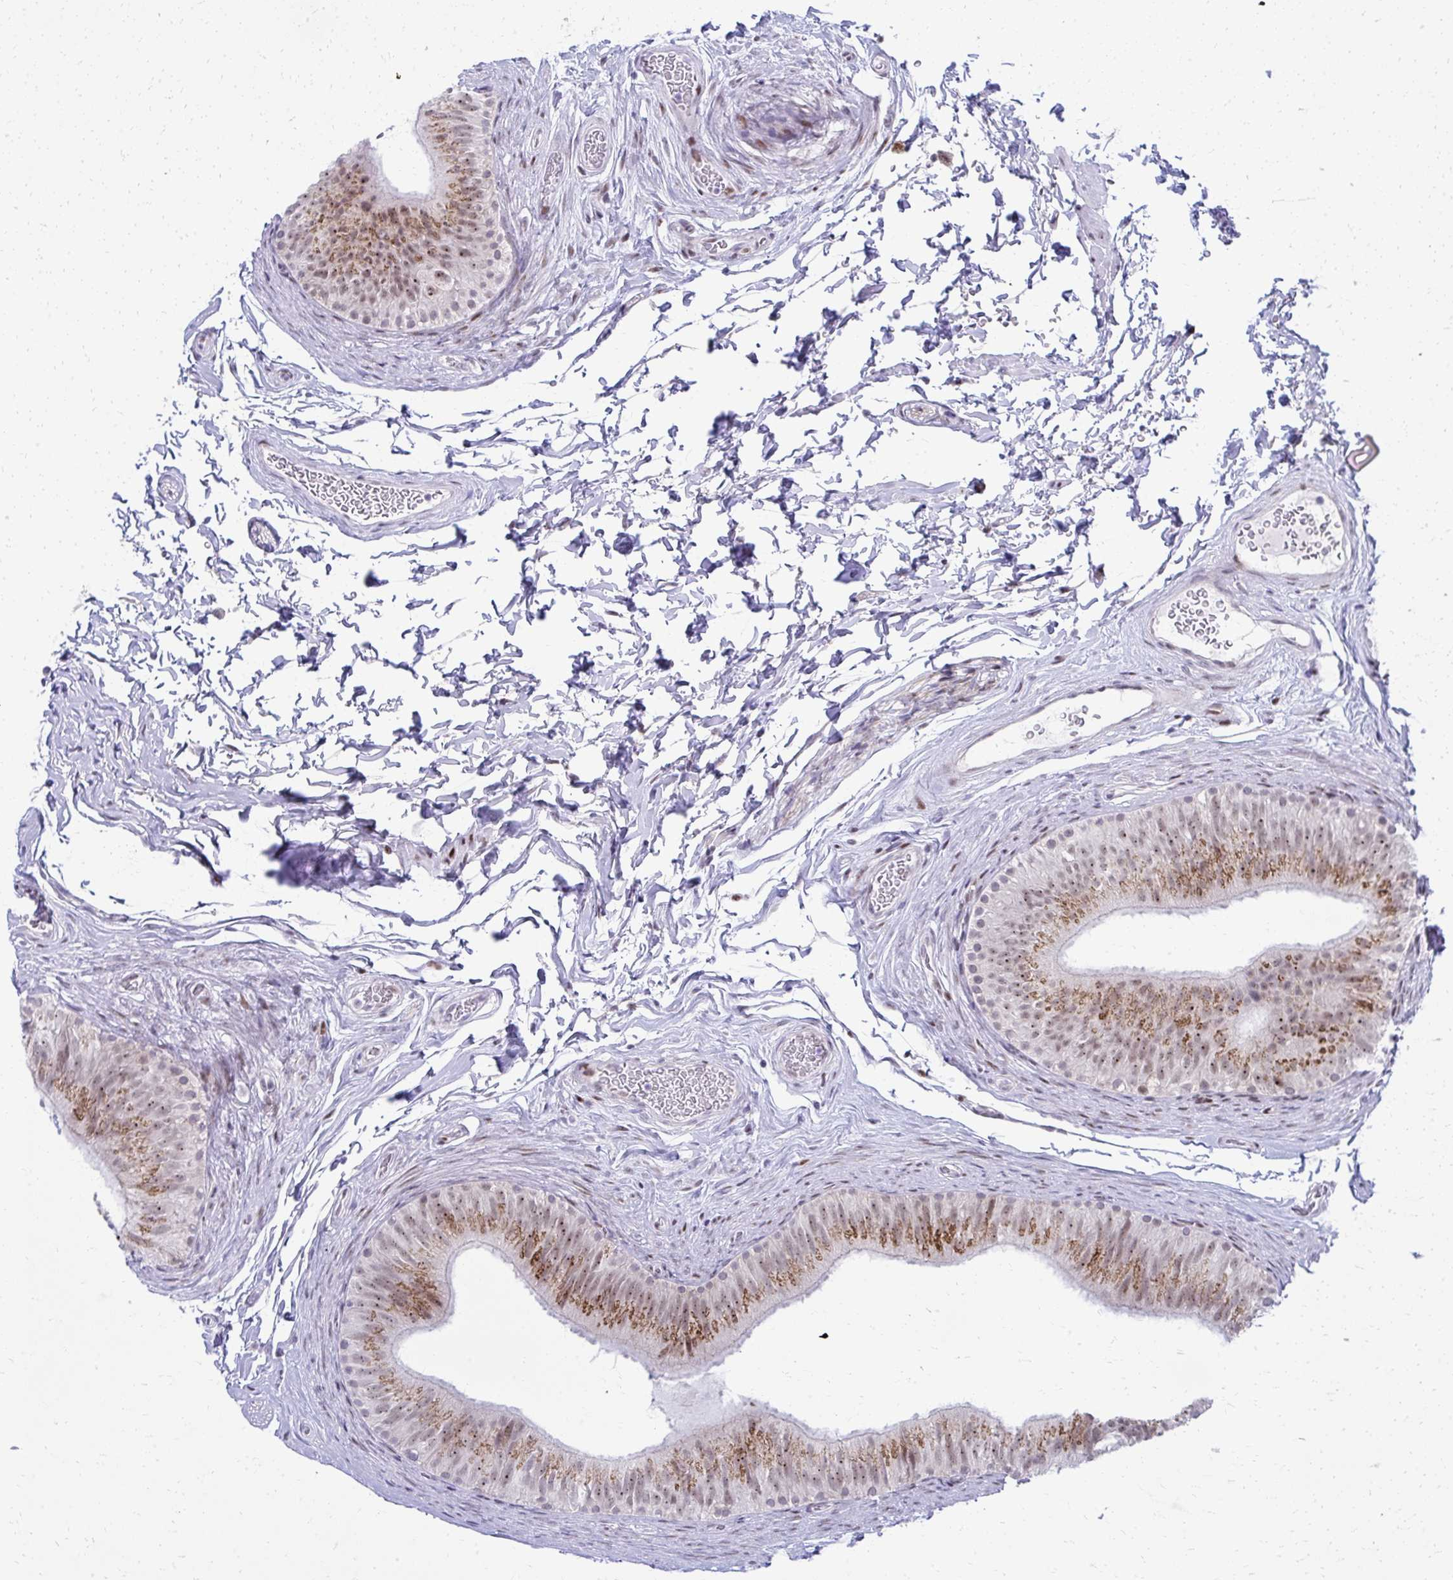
{"staining": {"intensity": "moderate", "quantity": ">75%", "location": "cytoplasmic/membranous,nuclear"}, "tissue": "epididymis", "cell_type": "Glandular cells", "image_type": "normal", "snomed": [{"axis": "morphology", "description": "Normal tissue, NOS"}, {"axis": "topography", "description": "Epididymis, spermatic cord, NOS"}, {"axis": "topography", "description": "Epididymis"}], "caption": "This photomicrograph demonstrates immunohistochemistry (IHC) staining of unremarkable epididymis, with medium moderate cytoplasmic/membranous,nuclear staining in approximately >75% of glandular cells.", "gene": "GLDN", "patient": {"sex": "male", "age": 31}}